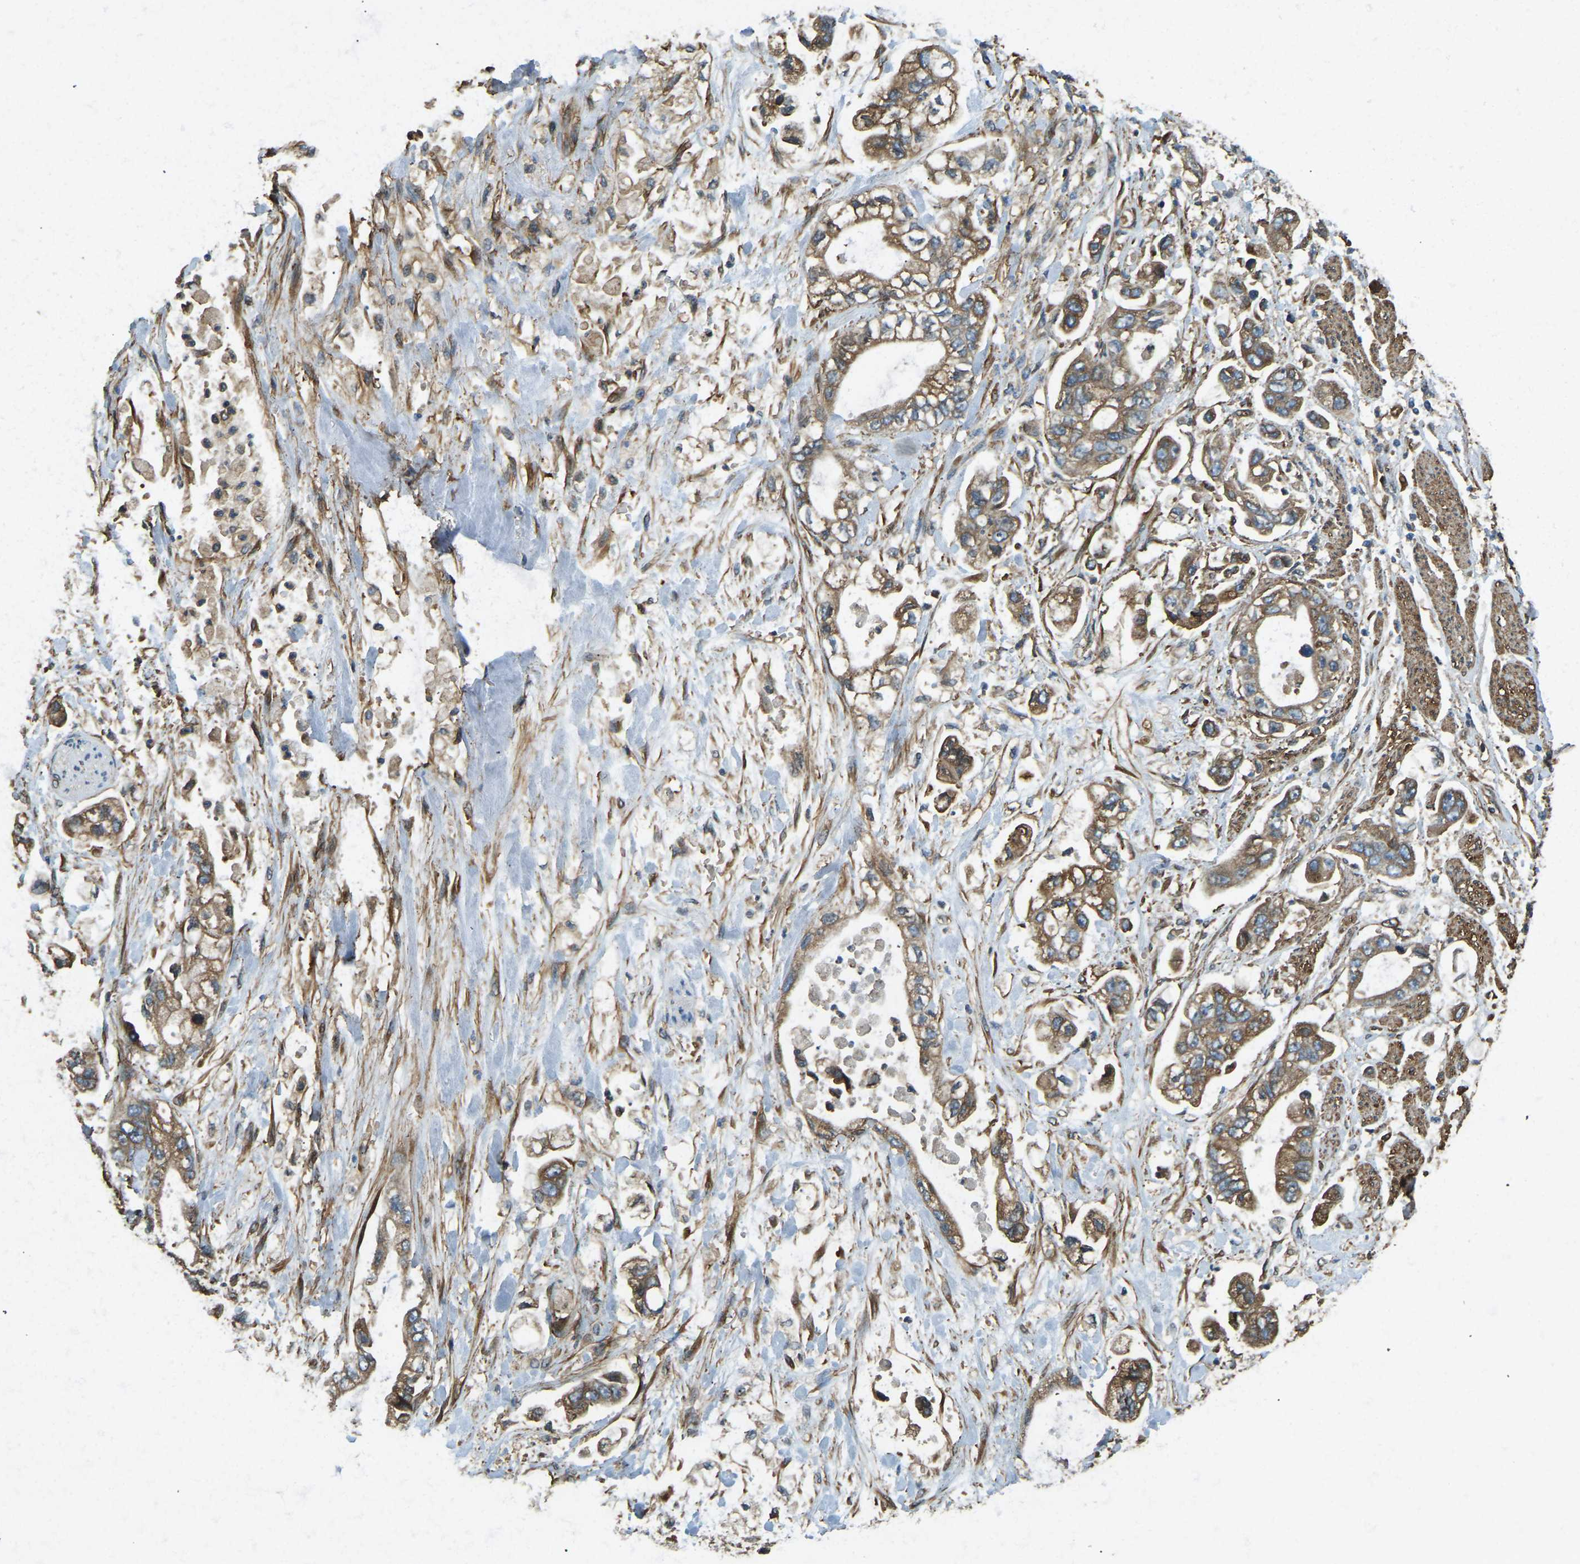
{"staining": {"intensity": "moderate", "quantity": ">75%", "location": "cytoplasmic/membranous"}, "tissue": "stomach cancer", "cell_type": "Tumor cells", "image_type": "cancer", "snomed": [{"axis": "morphology", "description": "Normal tissue, NOS"}, {"axis": "morphology", "description": "Adenocarcinoma, NOS"}, {"axis": "topography", "description": "Stomach"}], "caption": "Protein staining of stomach adenocarcinoma tissue displays moderate cytoplasmic/membranous staining in approximately >75% of tumor cells.", "gene": "ERGIC1", "patient": {"sex": "male", "age": 62}}